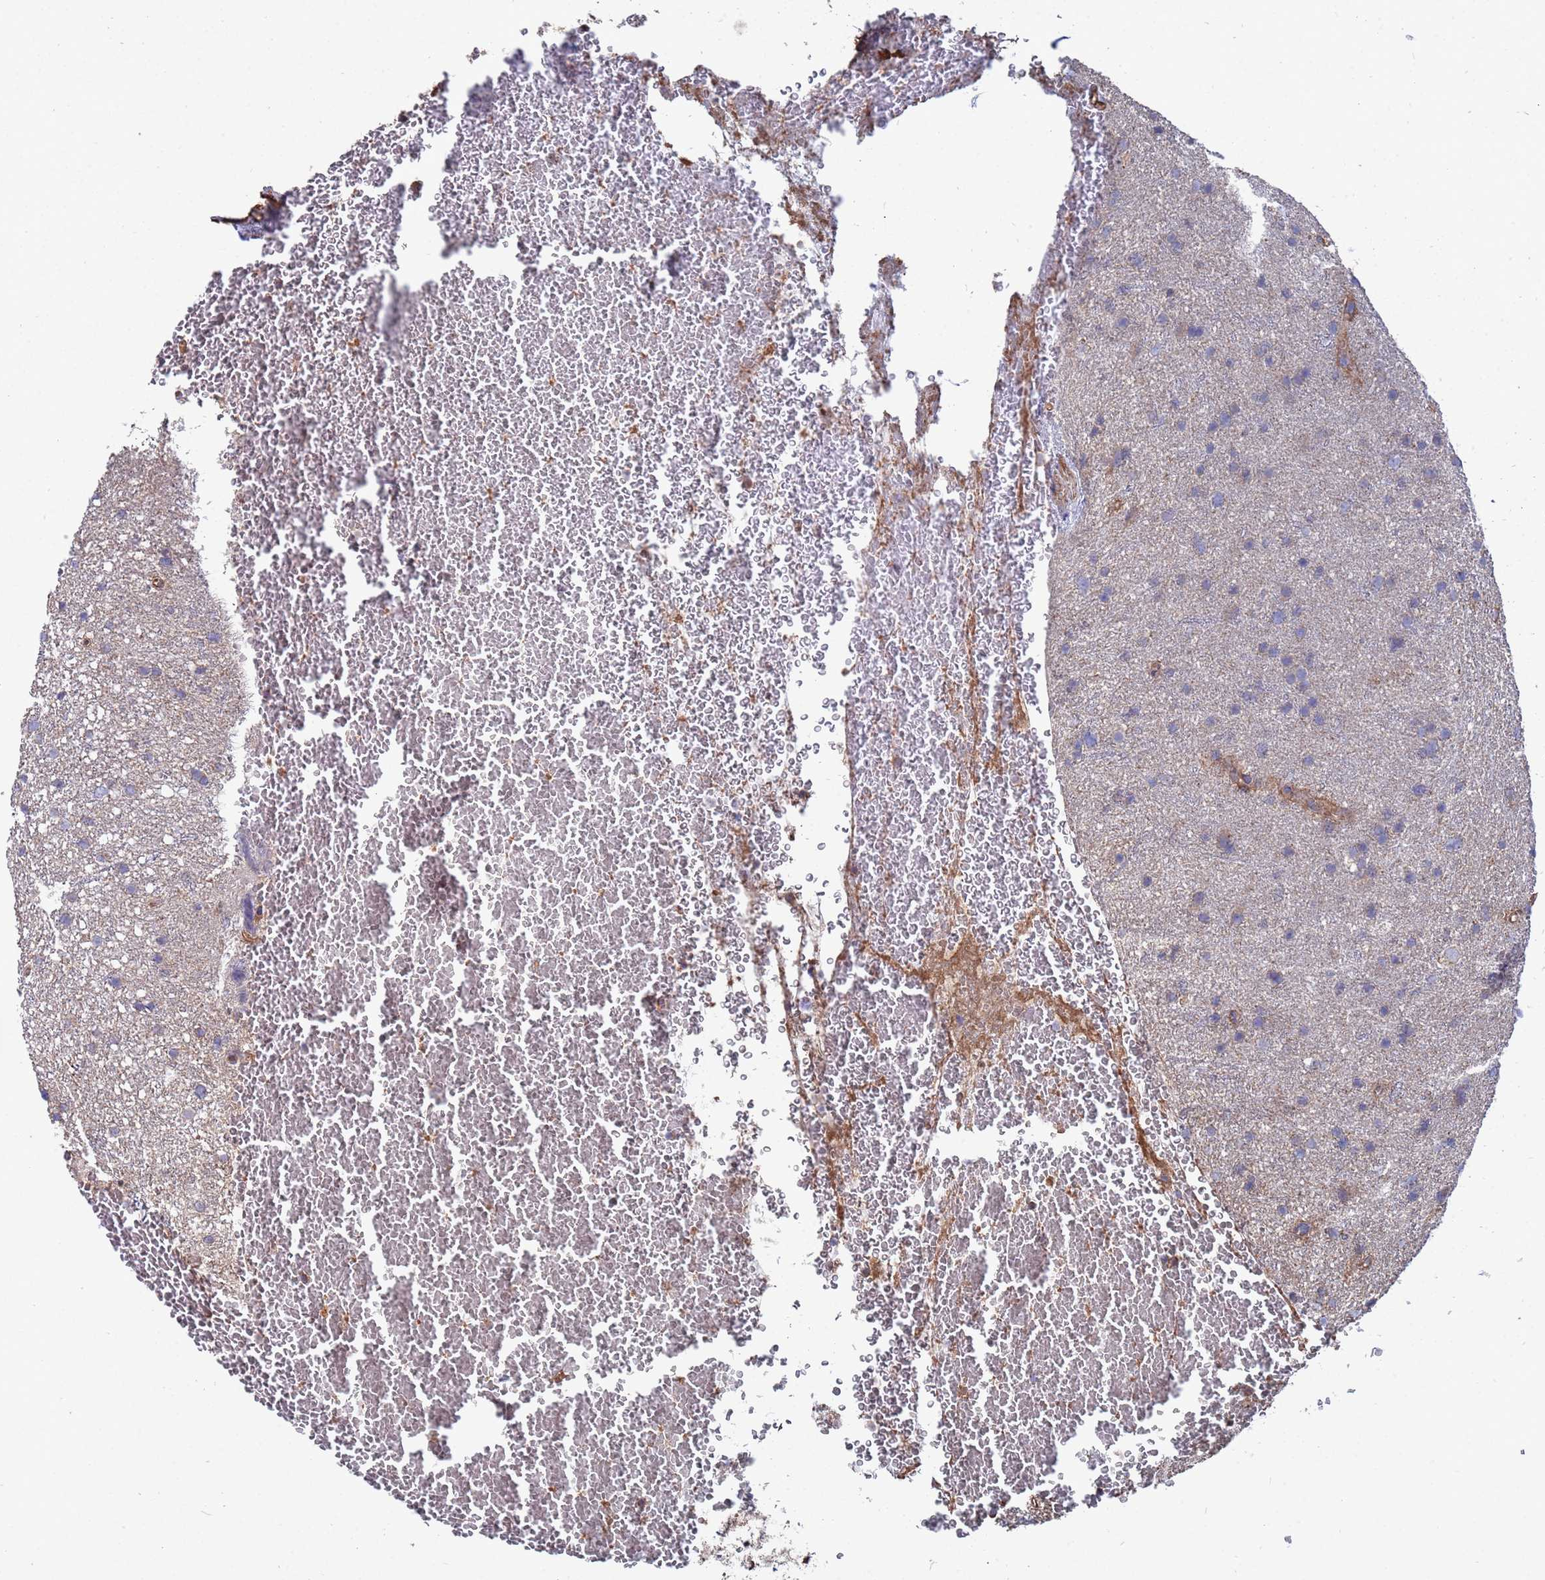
{"staining": {"intensity": "negative", "quantity": "none", "location": "none"}, "tissue": "glioma", "cell_type": "Tumor cells", "image_type": "cancer", "snomed": [{"axis": "morphology", "description": "Glioma, malignant, Low grade"}, {"axis": "topography", "description": "Cerebral cortex"}], "caption": "Immunohistochemical staining of malignant glioma (low-grade) exhibits no significant staining in tumor cells.", "gene": "PYCR1", "patient": {"sex": "female", "age": 39}}